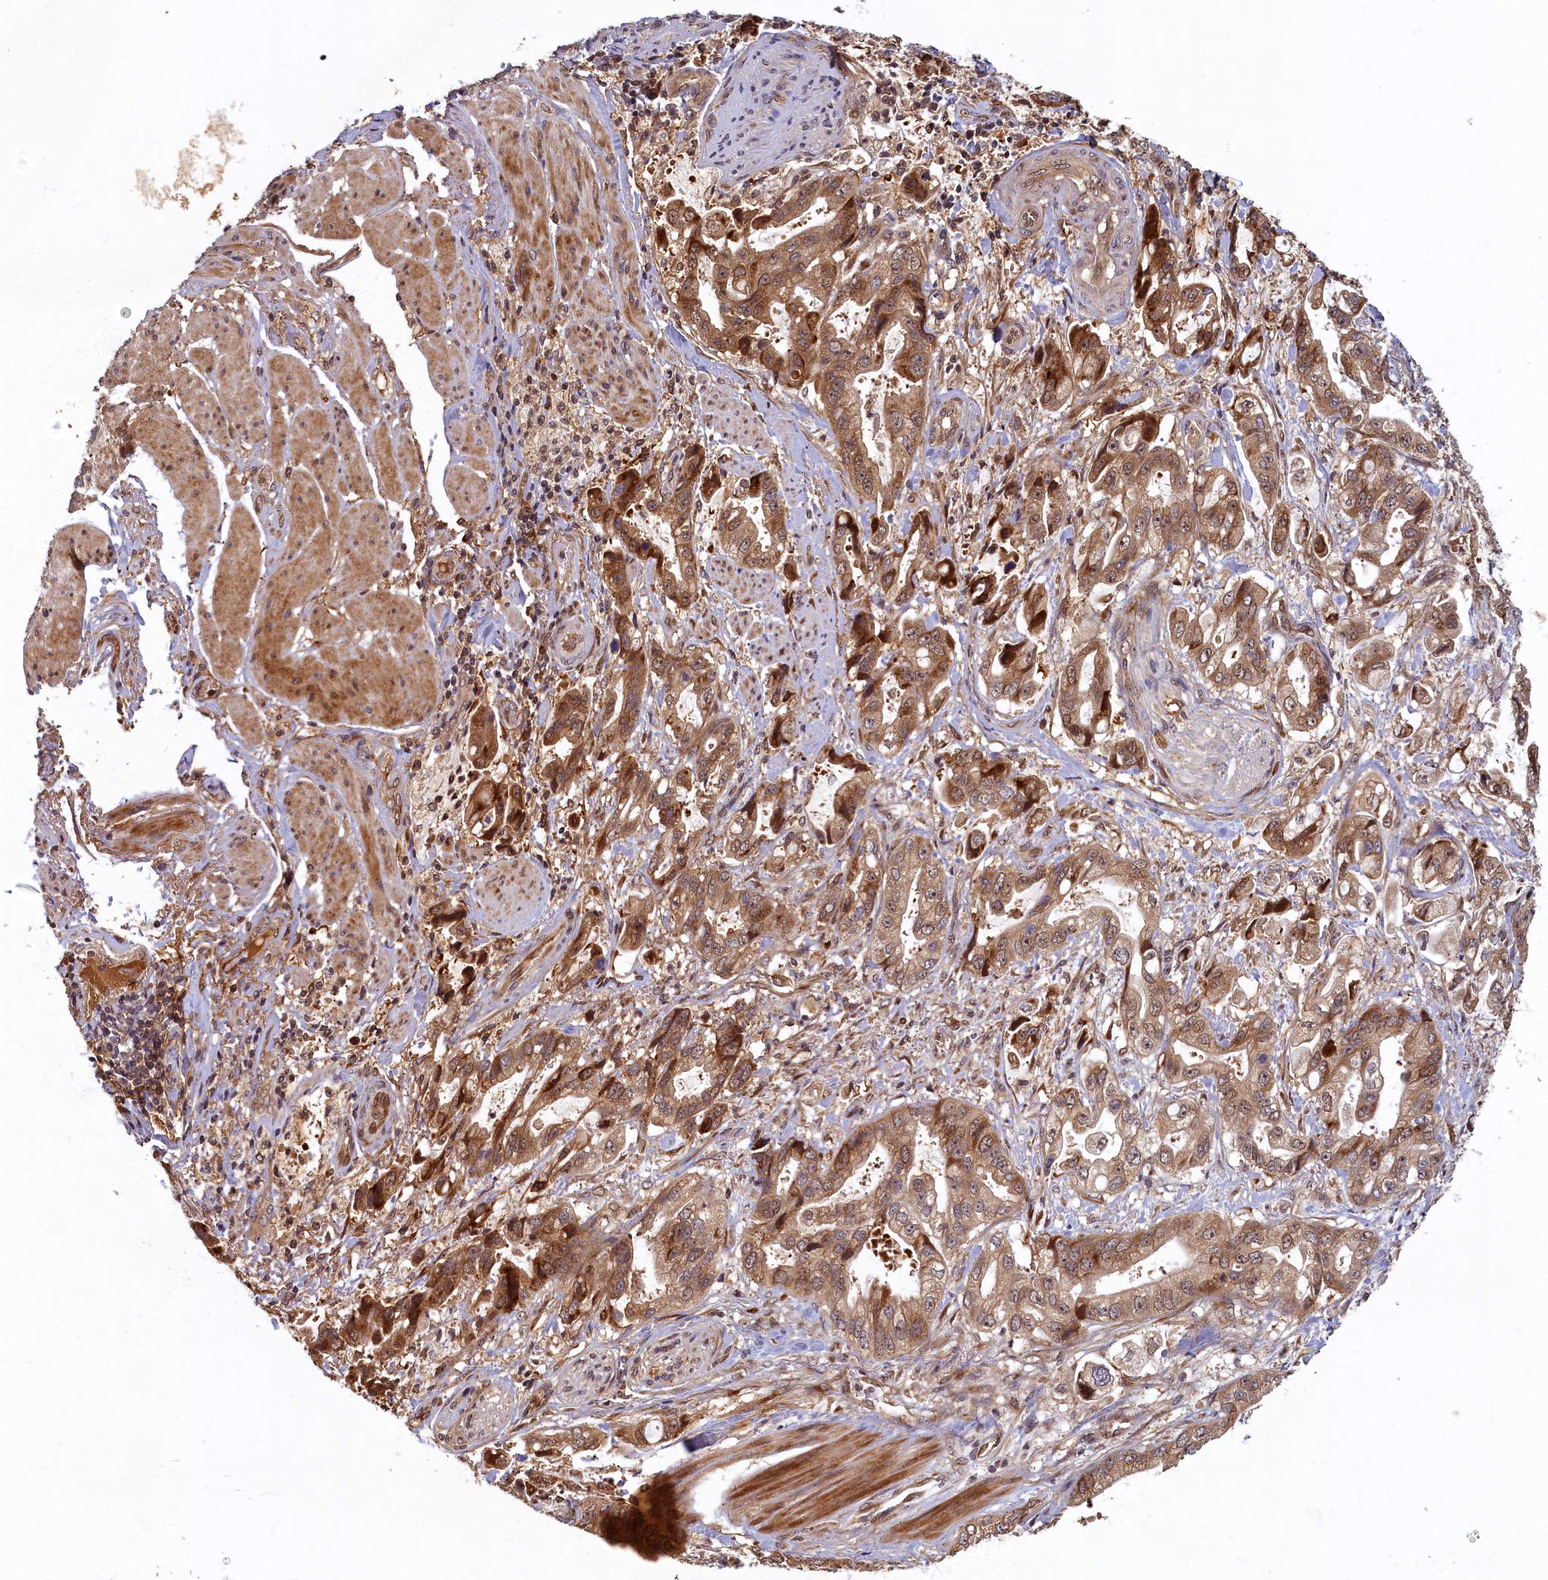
{"staining": {"intensity": "moderate", "quantity": ">75%", "location": "cytoplasmic/membranous,nuclear"}, "tissue": "stomach cancer", "cell_type": "Tumor cells", "image_type": "cancer", "snomed": [{"axis": "morphology", "description": "Adenocarcinoma, NOS"}, {"axis": "topography", "description": "Stomach"}], "caption": "Immunohistochemistry (IHC) image of neoplastic tissue: human stomach adenocarcinoma stained using IHC exhibits medium levels of moderate protein expression localized specifically in the cytoplasmic/membranous and nuclear of tumor cells, appearing as a cytoplasmic/membranous and nuclear brown color.", "gene": "LCMT2", "patient": {"sex": "male", "age": 62}}